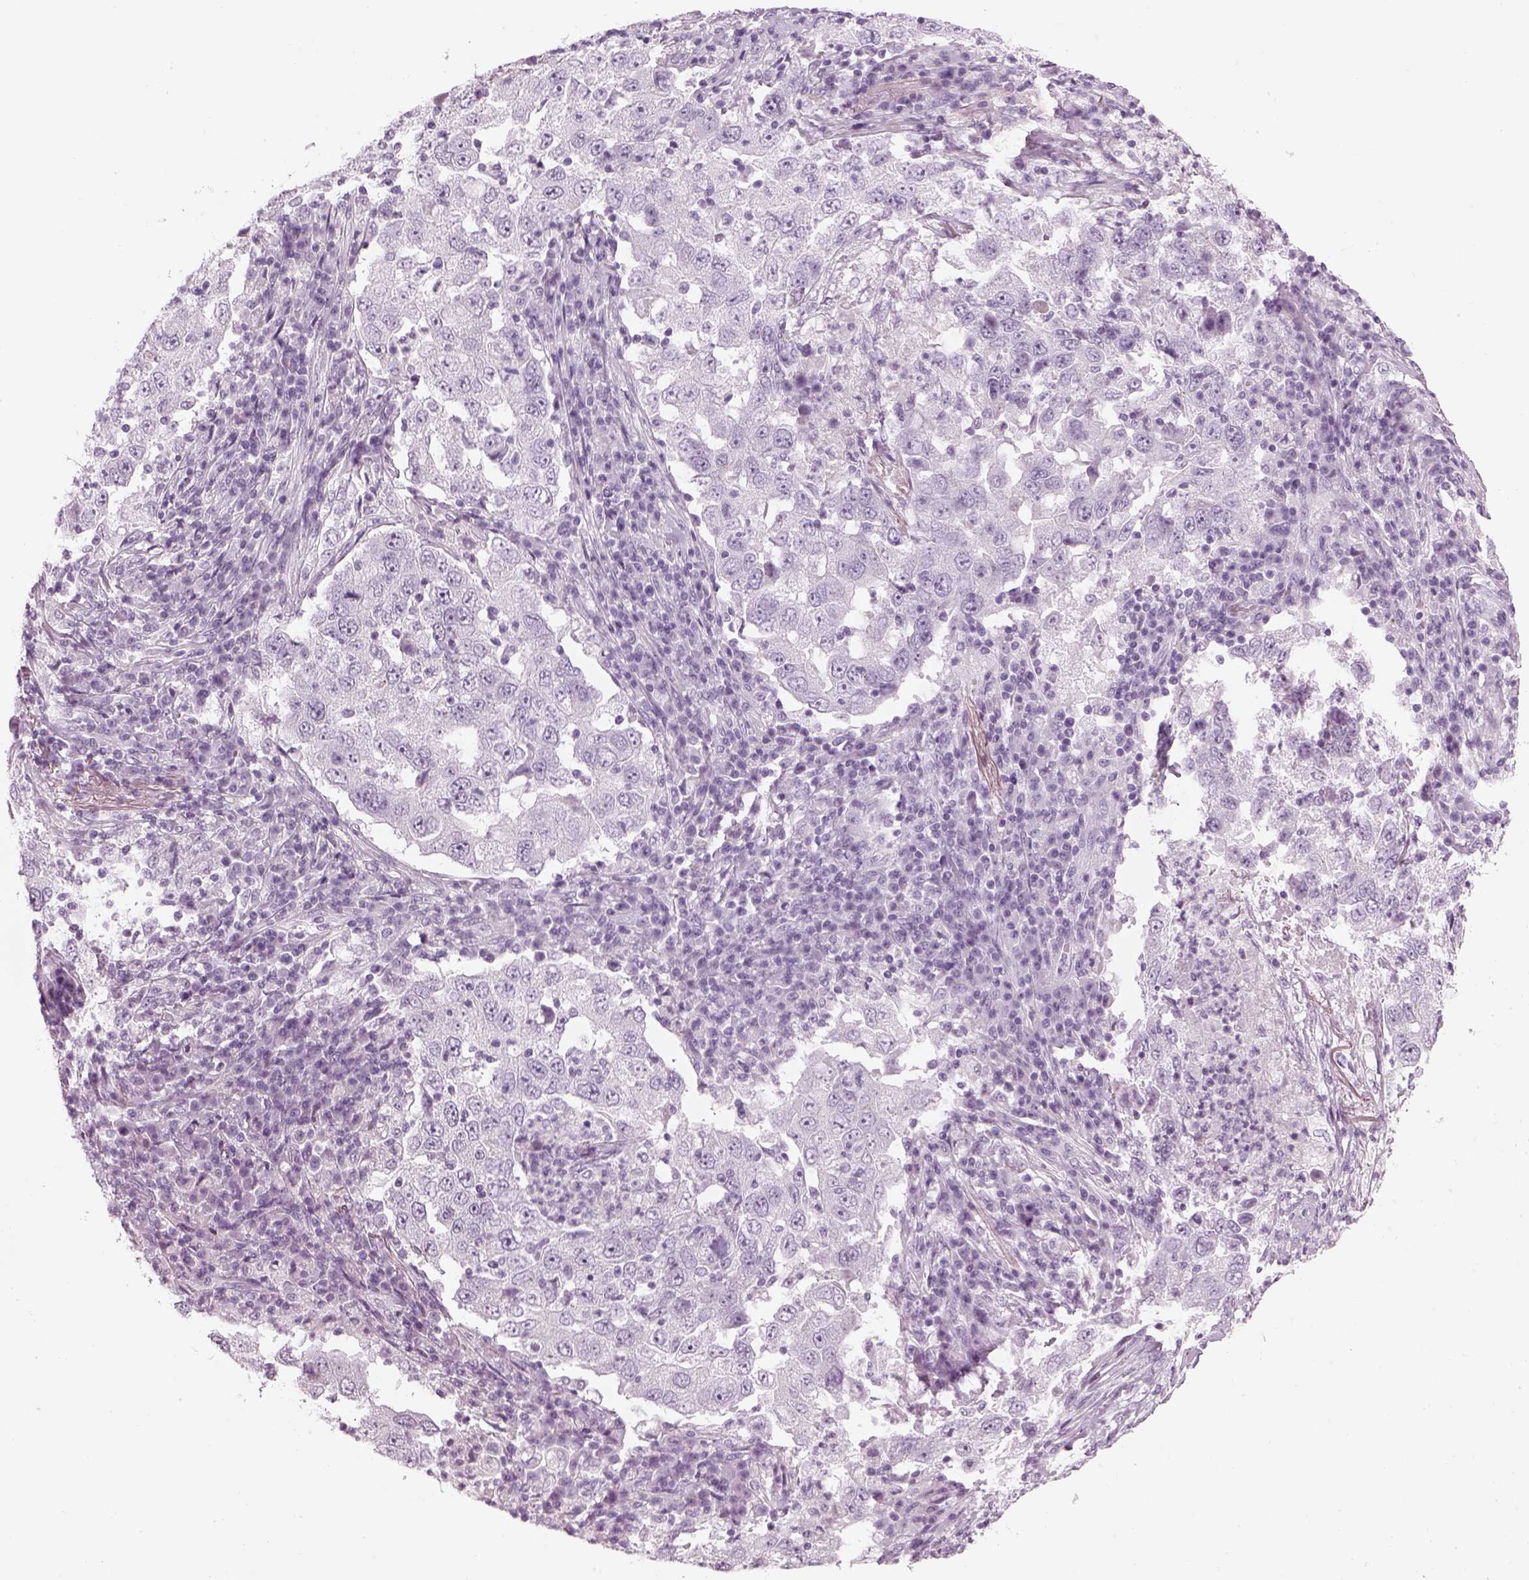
{"staining": {"intensity": "negative", "quantity": "none", "location": "none"}, "tissue": "lung cancer", "cell_type": "Tumor cells", "image_type": "cancer", "snomed": [{"axis": "morphology", "description": "Adenocarcinoma, NOS"}, {"axis": "topography", "description": "Lung"}], "caption": "Immunohistochemical staining of human lung cancer displays no significant staining in tumor cells. (Stains: DAB (3,3'-diaminobenzidine) IHC with hematoxylin counter stain, Microscopy: brightfield microscopy at high magnification).", "gene": "SAG", "patient": {"sex": "male", "age": 73}}